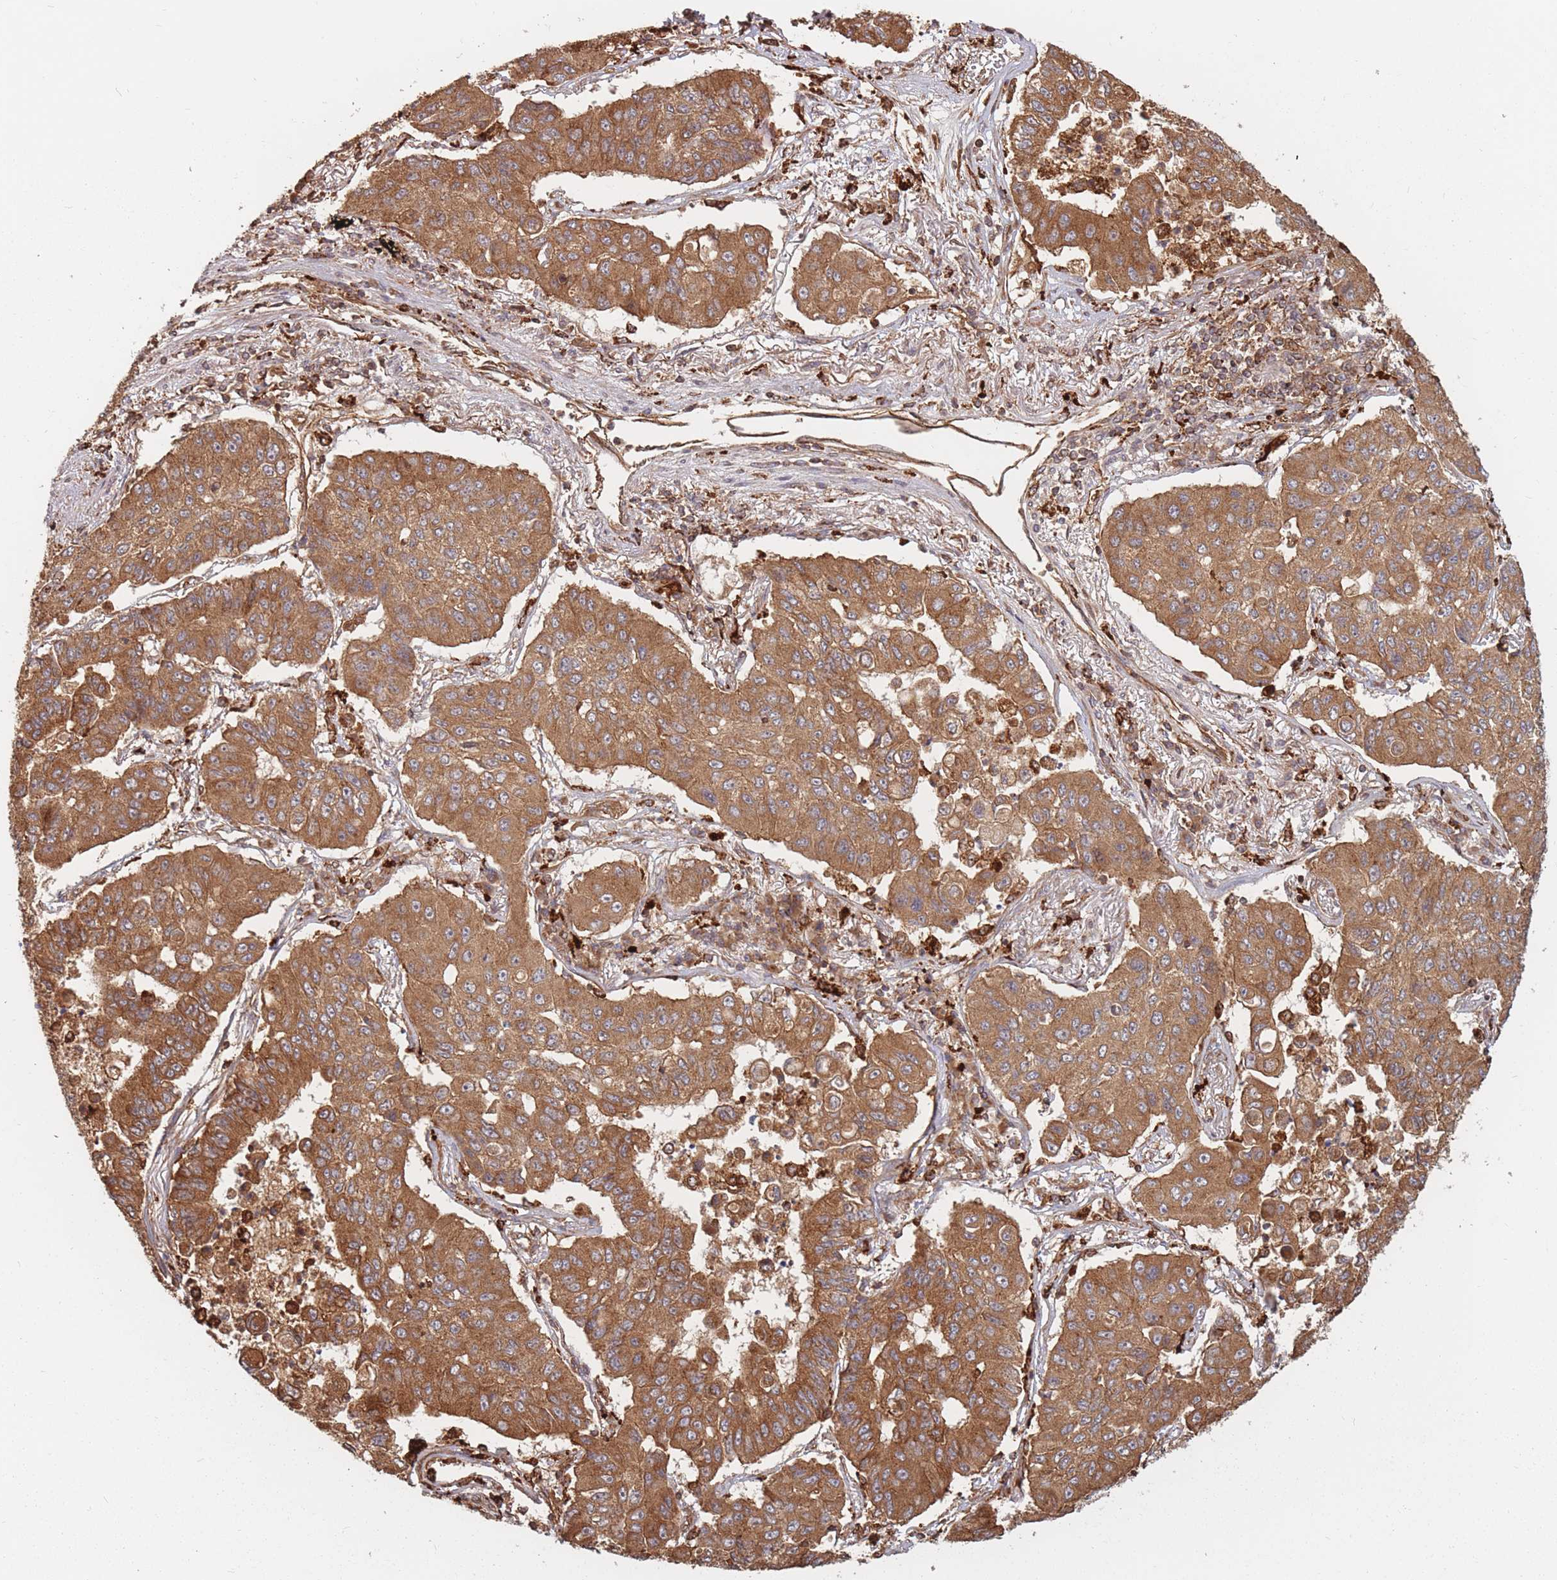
{"staining": {"intensity": "moderate", "quantity": ">75%", "location": "cytoplasmic/membranous"}, "tissue": "lung cancer", "cell_type": "Tumor cells", "image_type": "cancer", "snomed": [{"axis": "morphology", "description": "Squamous cell carcinoma, NOS"}, {"axis": "topography", "description": "Lung"}], "caption": "Immunohistochemical staining of human squamous cell carcinoma (lung) shows medium levels of moderate cytoplasmic/membranous expression in about >75% of tumor cells. (Brightfield microscopy of DAB IHC at high magnification).", "gene": "RASSF2", "patient": {"sex": "male", "age": 74}}